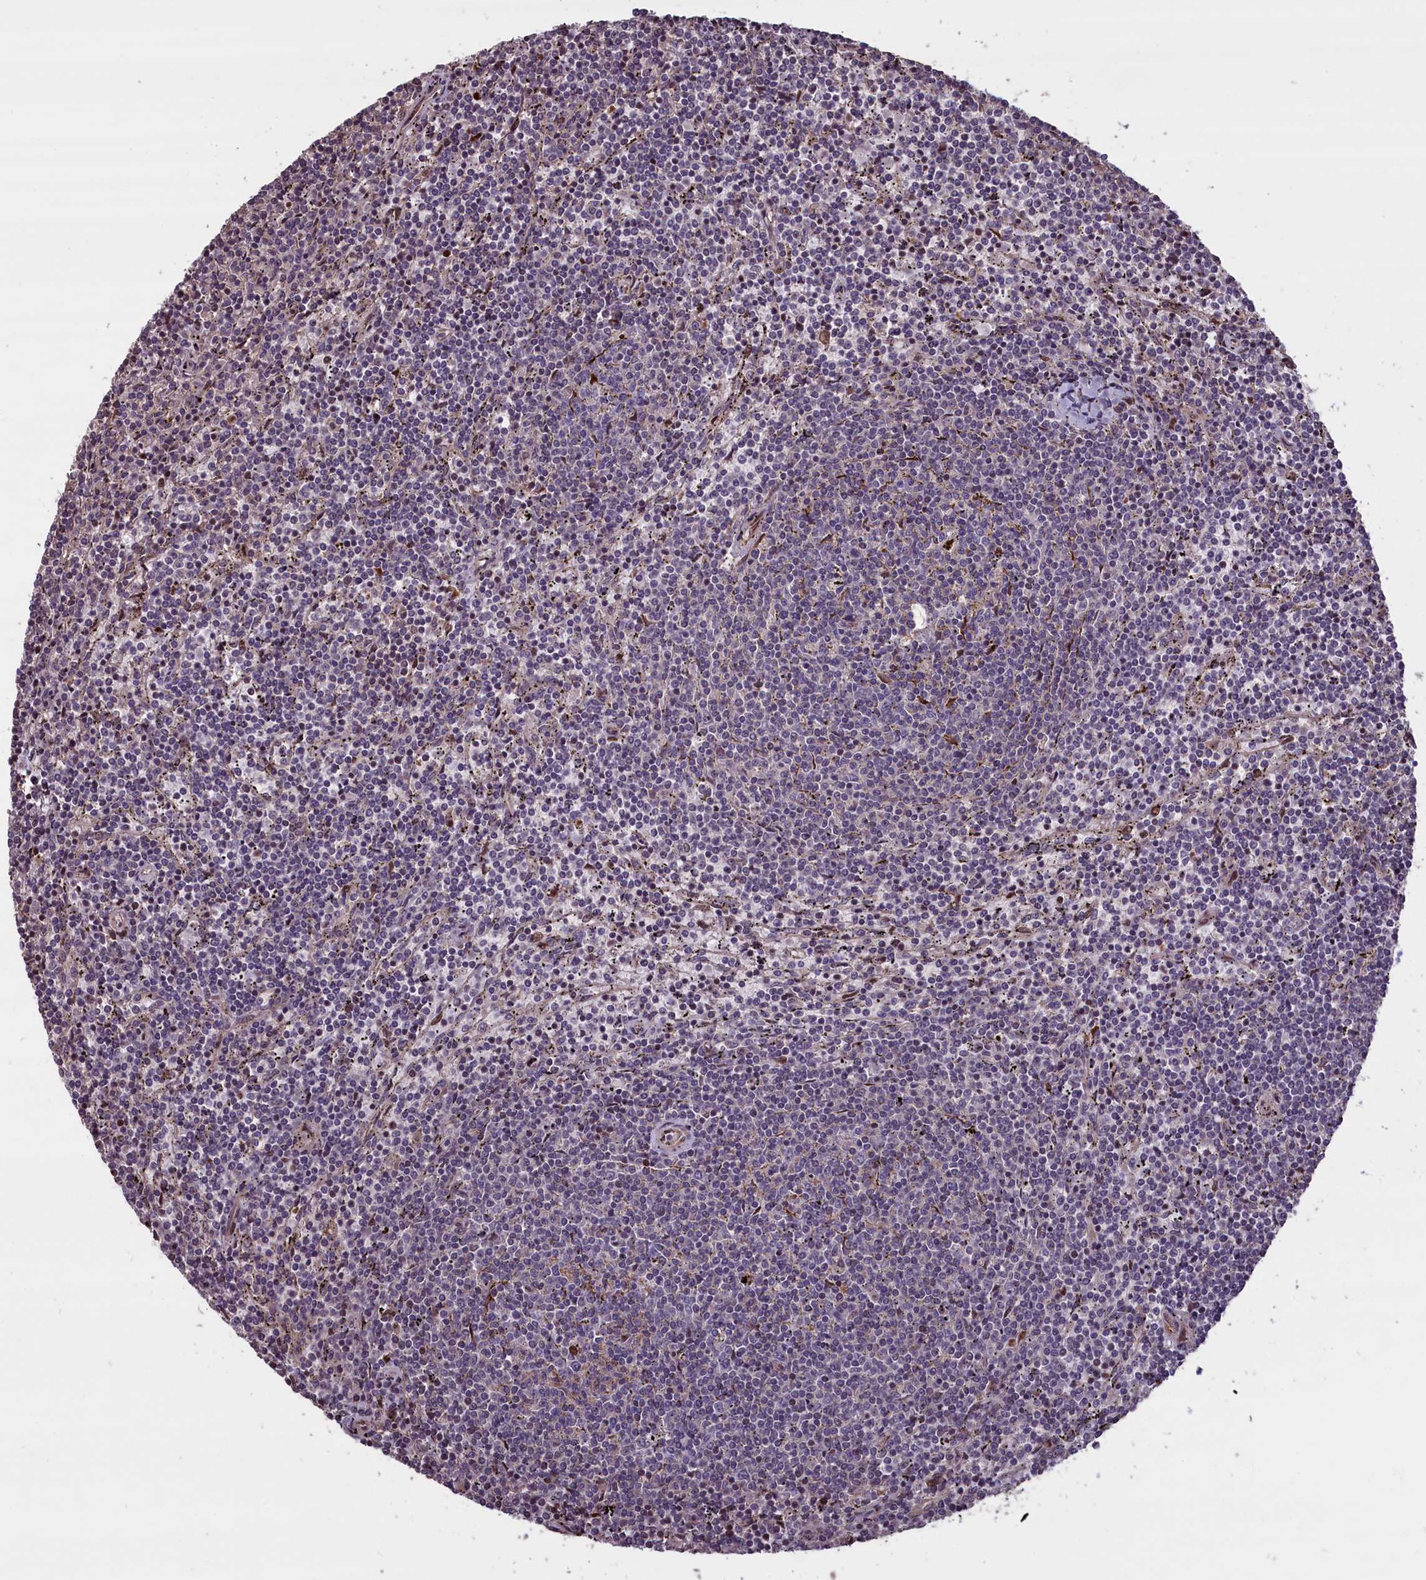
{"staining": {"intensity": "negative", "quantity": "none", "location": "none"}, "tissue": "lymphoma", "cell_type": "Tumor cells", "image_type": "cancer", "snomed": [{"axis": "morphology", "description": "Malignant lymphoma, non-Hodgkin's type, Low grade"}, {"axis": "topography", "description": "Spleen"}], "caption": "The image demonstrates no staining of tumor cells in low-grade malignant lymphoma, non-Hodgkin's type.", "gene": "SHFL", "patient": {"sex": "female", "age": 50}}